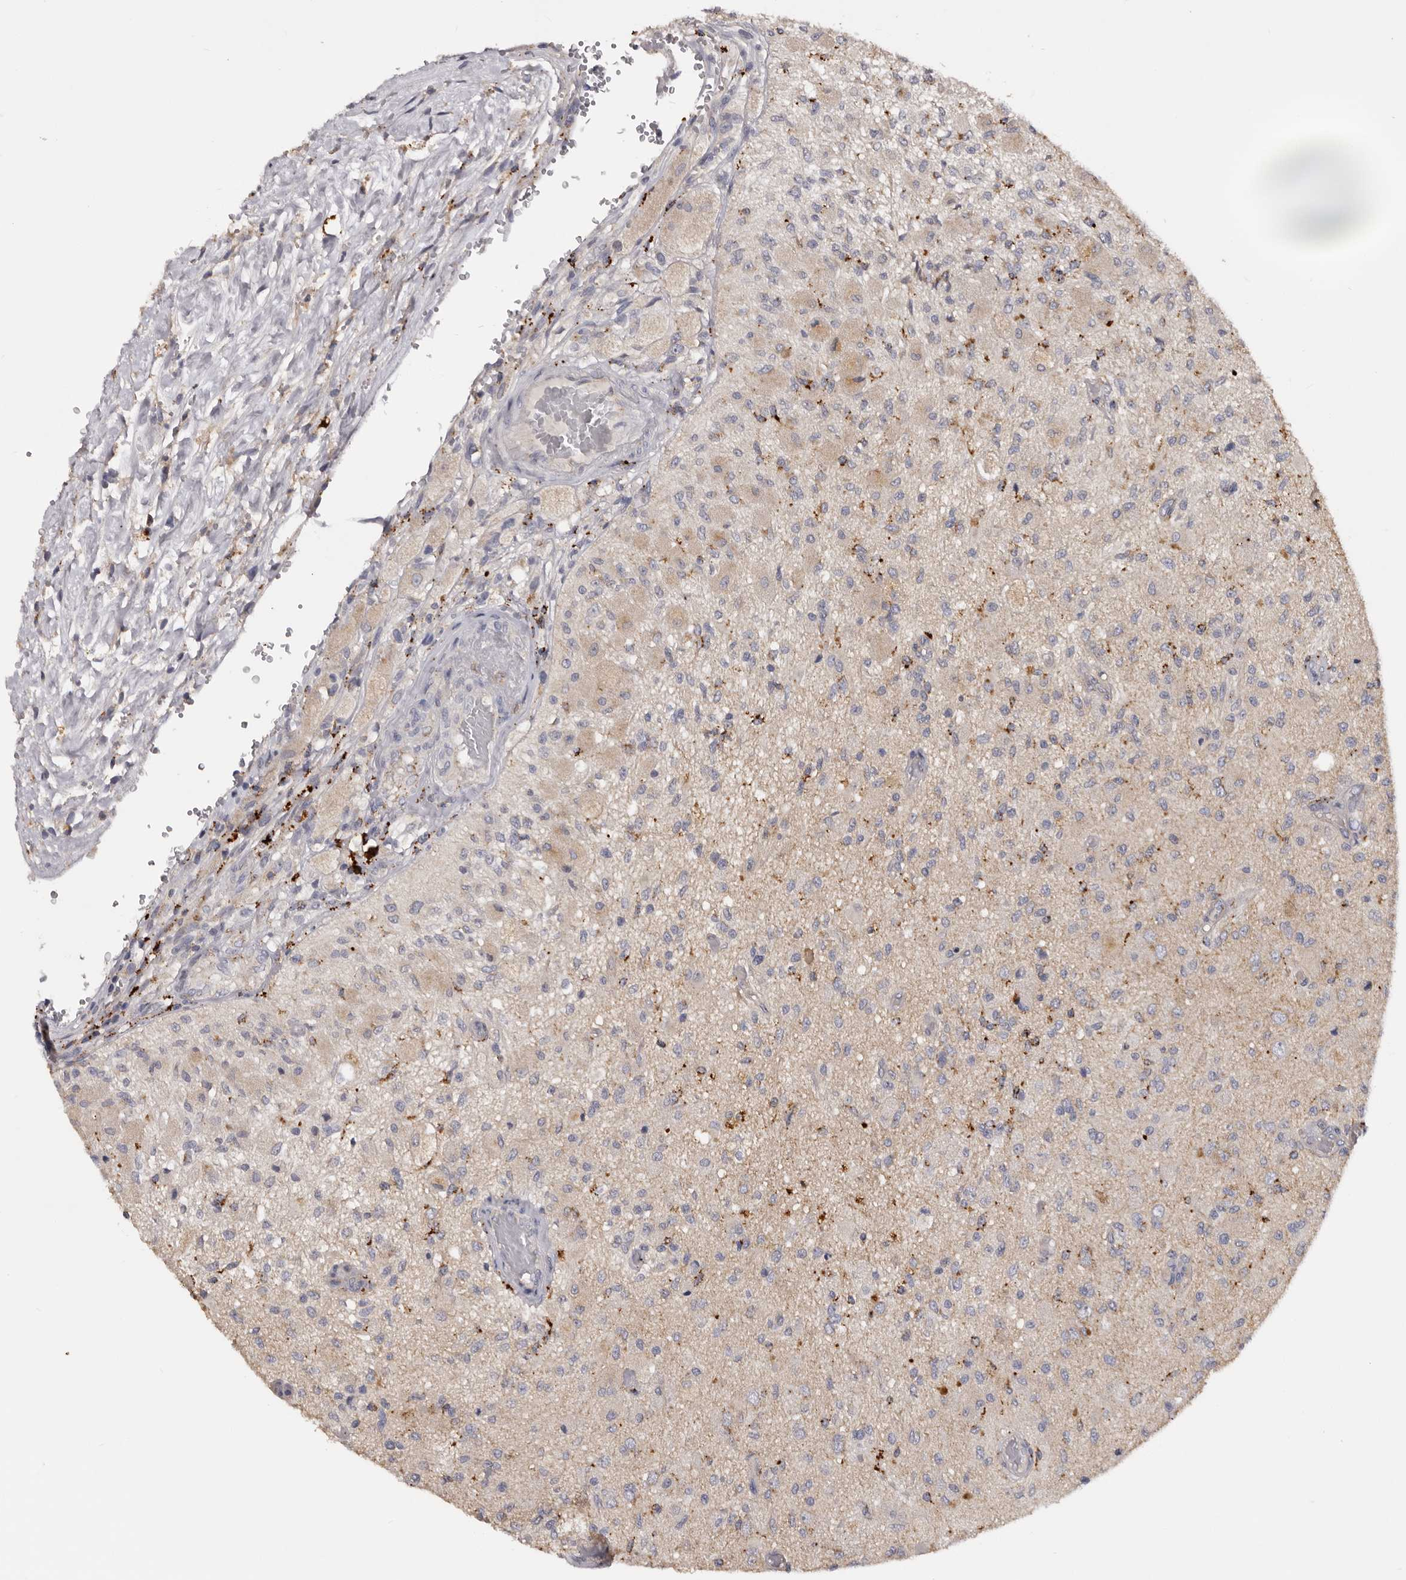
{"staining": {"intensity": "weak", "quantity": "<25%", "location": "cytoplasmic/membranous"}, "tissue": "glioma", "cell_type": "Tumor cells", "image_type": "cancer", "snomed": [{"axis": "morphology", "description": "Normal tissue, NOS"}, {"axis": "morphology", "description": "Glioma, malignant, High grade"}, {"axis": "topography", "description": "Cerebral cortex"}], "caption": "Immunohistochemistry (IHC) histopathology image of neoplastic tissue: human glioma stained with DAB reveals no significant protein positivity in tumor cells.", "gene": "DAP", "patient": {"sex": "male", "age": 77}}